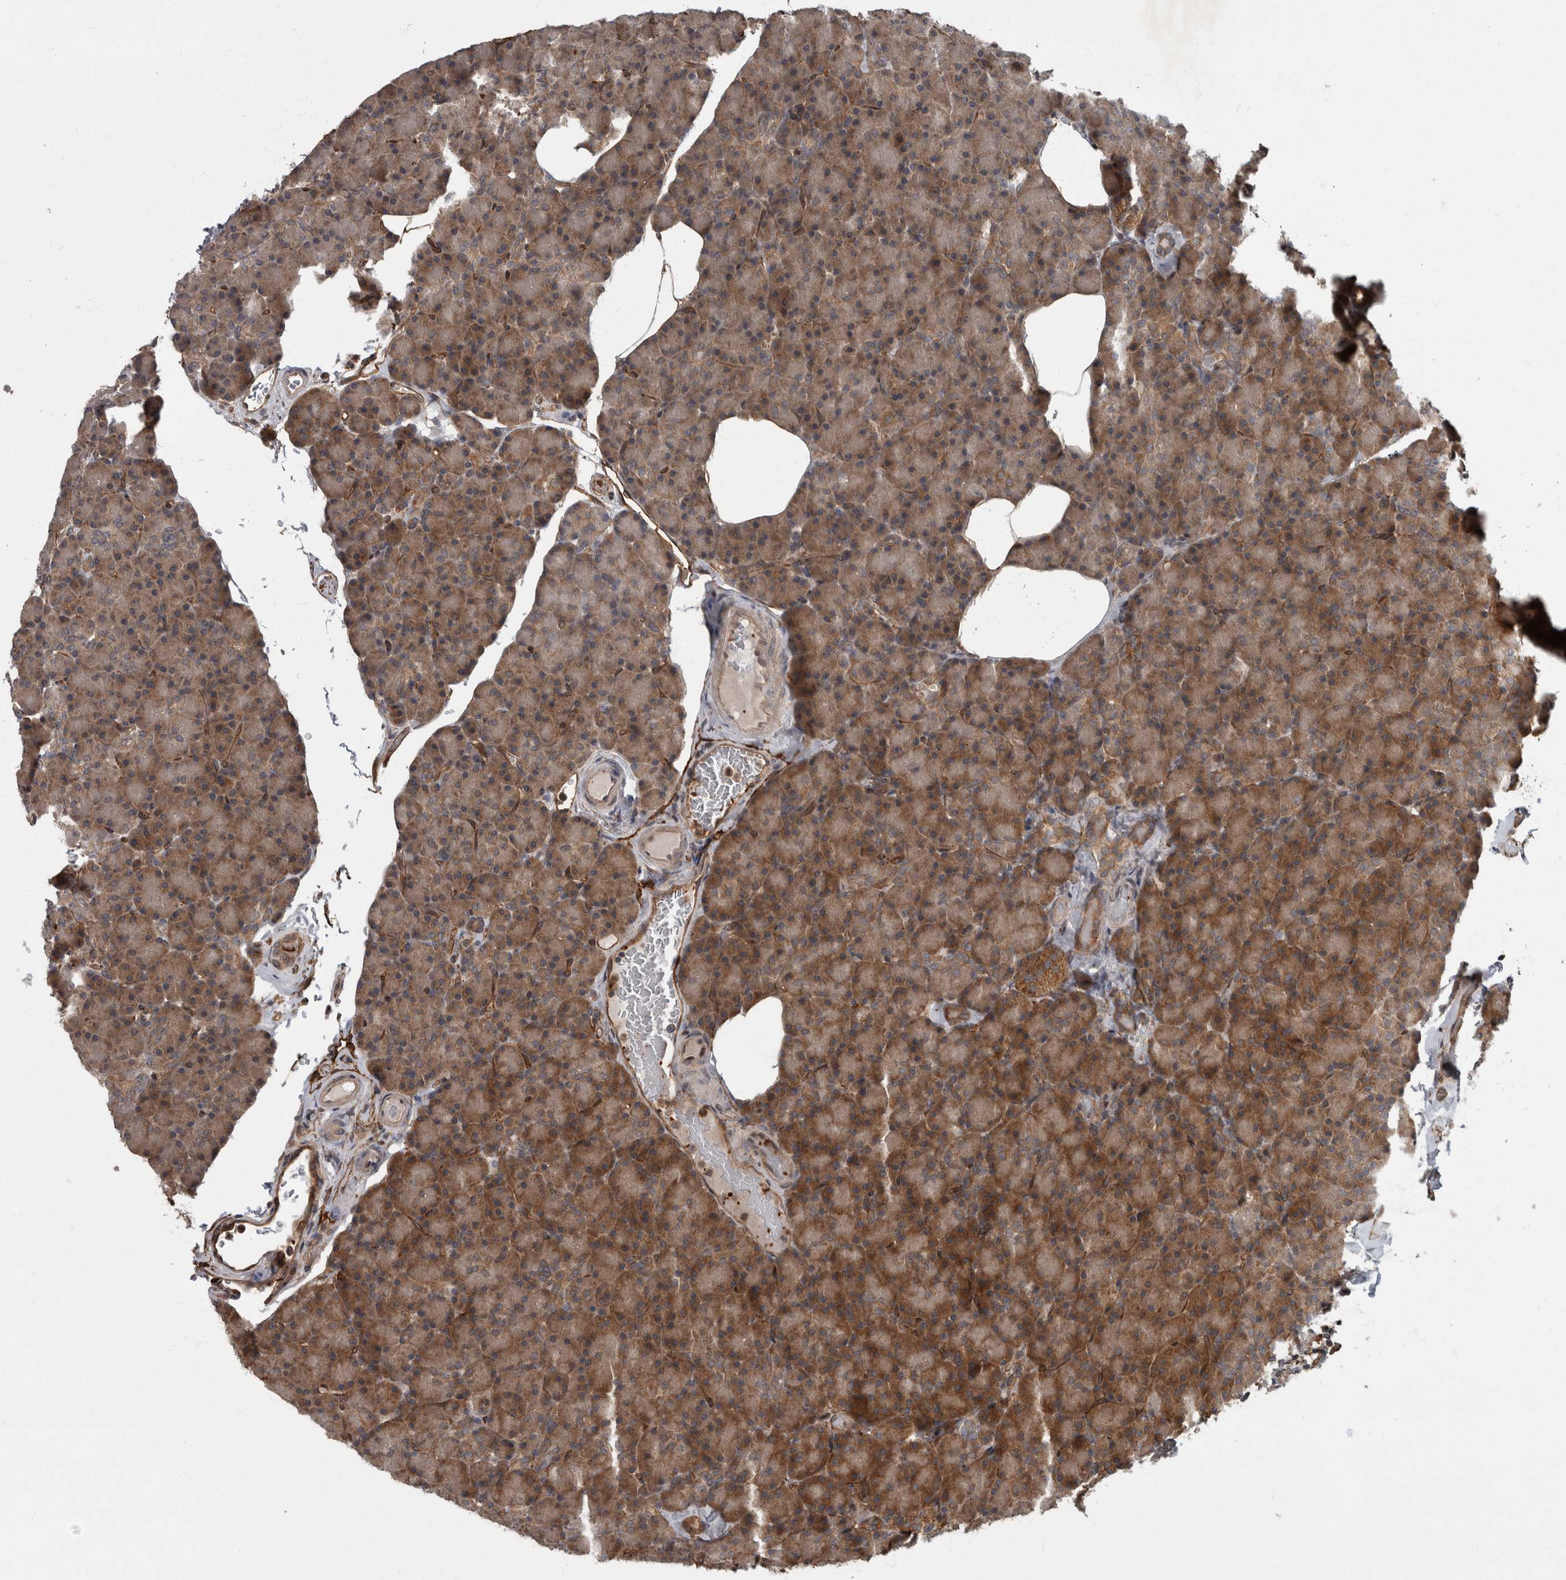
{"staining": {"intensity": "moderate", "quantity": ">75%", "location": "cytoplasmic/membranous"}, "tissue": "pancreas", "cell_type": "Exocrine glandular cells", "image_type": "normal", "snomed": [{"axis": "morphology", "description": "Normal tissue, NOS"}, {"axis": "topography", "description": "Pancreas"}], "caption": "Protein staining of unremarkable pancreas shows moderate cytoplasmic/membranous staining in approximately >75% of exocrine glandular cells. (Brightfield microscopy of DAB IHC at high magnification).", "gene": "VEGFD", "patient": {"sex": "female", "age": 43}}